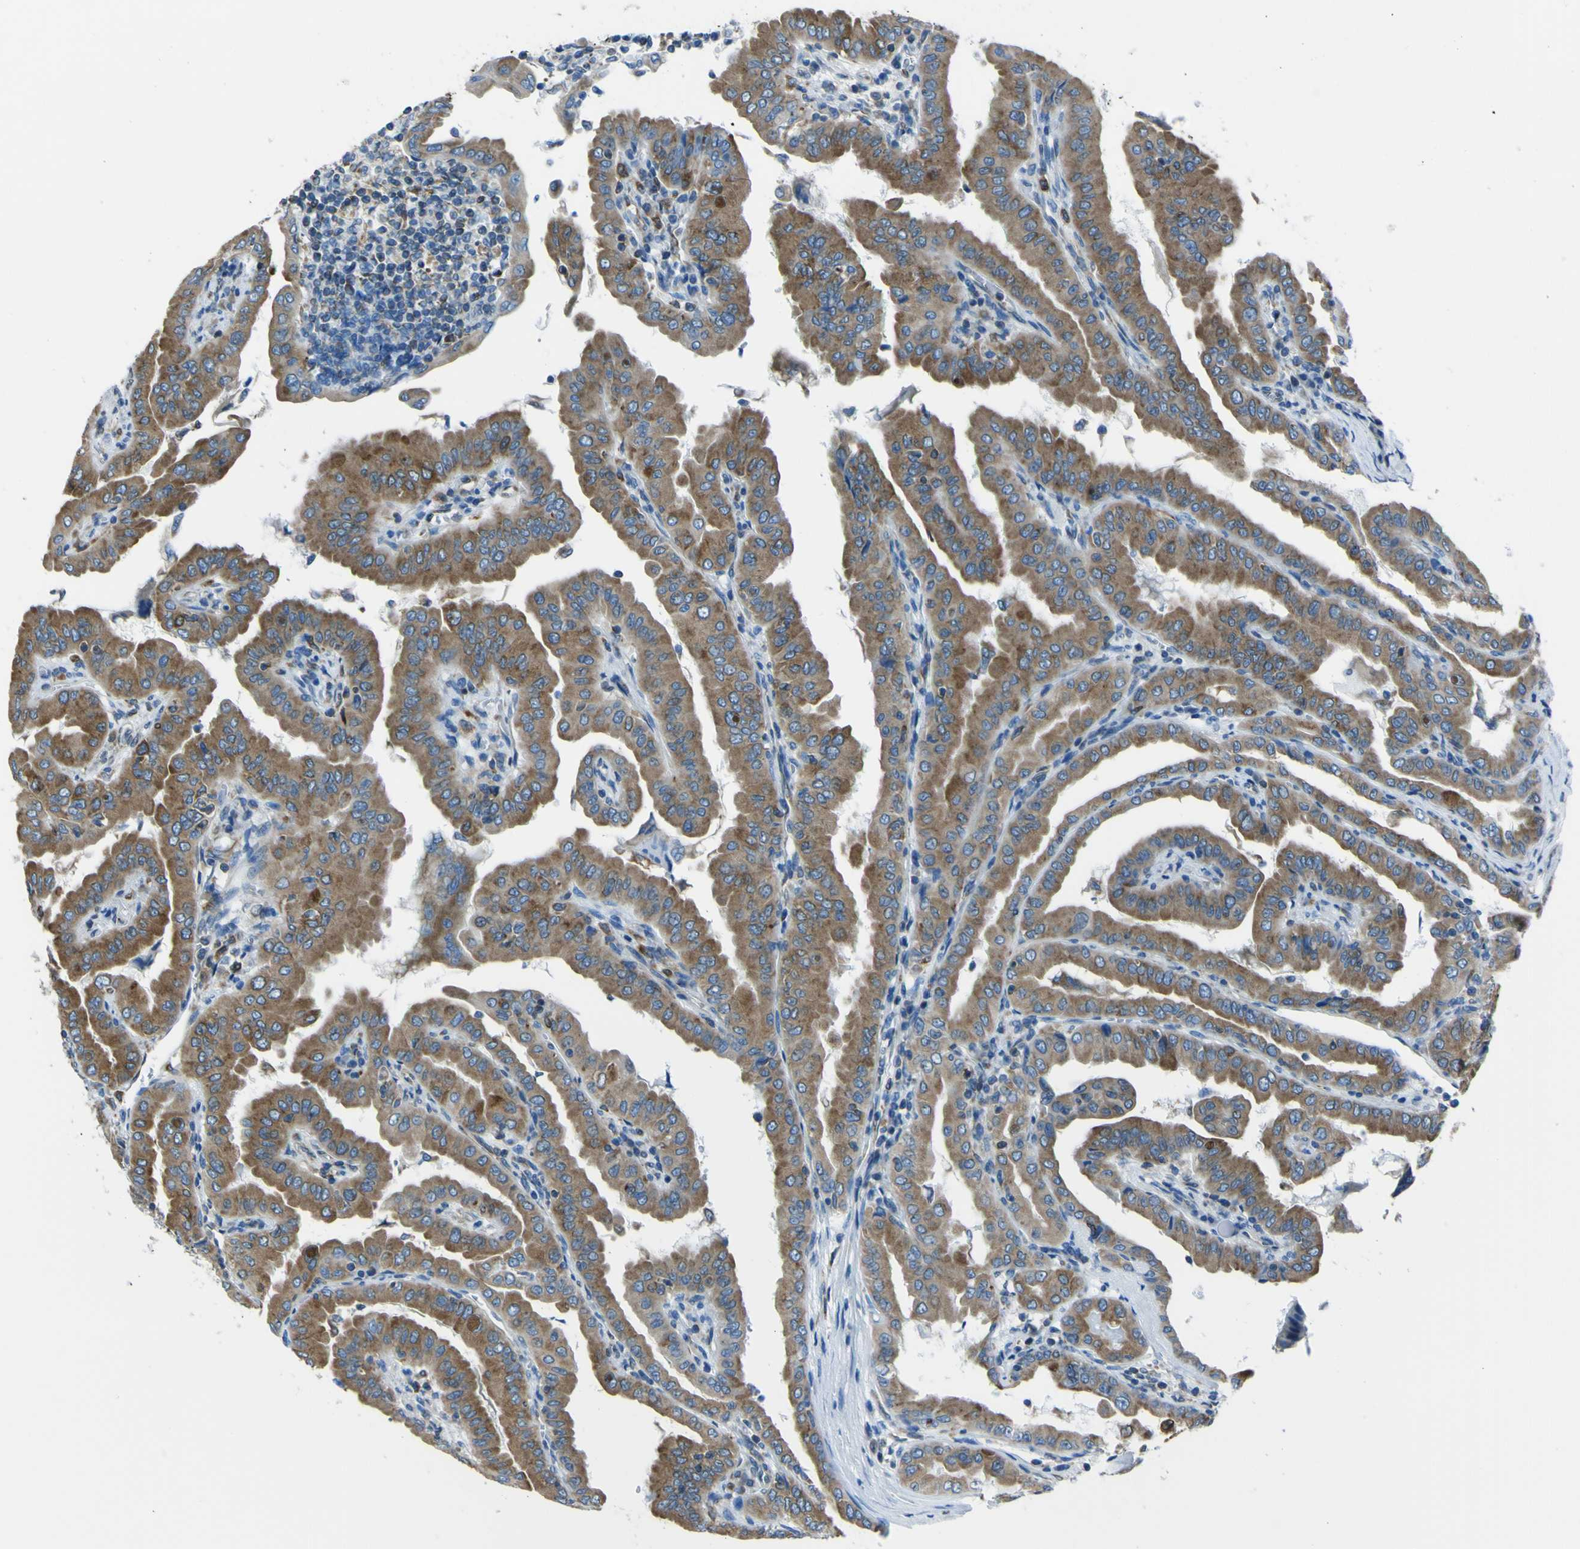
{"staining": {"intensity": "moderate", "quantity": ">75%", "location": "cytoplasmic/membranous"}, "tissue": "thyroid cancer", "cell_type": "Tumor cells", "image_type": "cancer", "snomed": [{"axis": "morphology", "description": "Papillary adenocarcinoma, NOS"}, {"axis": "topography", "description": "Thyroid gland"}], "caption": "Papillary adenocarcinoma (thyroid) stained for a protein reveals moderate cytoplasmic/membranous positivity in tumor cells.", "gene": "STIM1", "patient": {"sex": "male", "age": 33}}